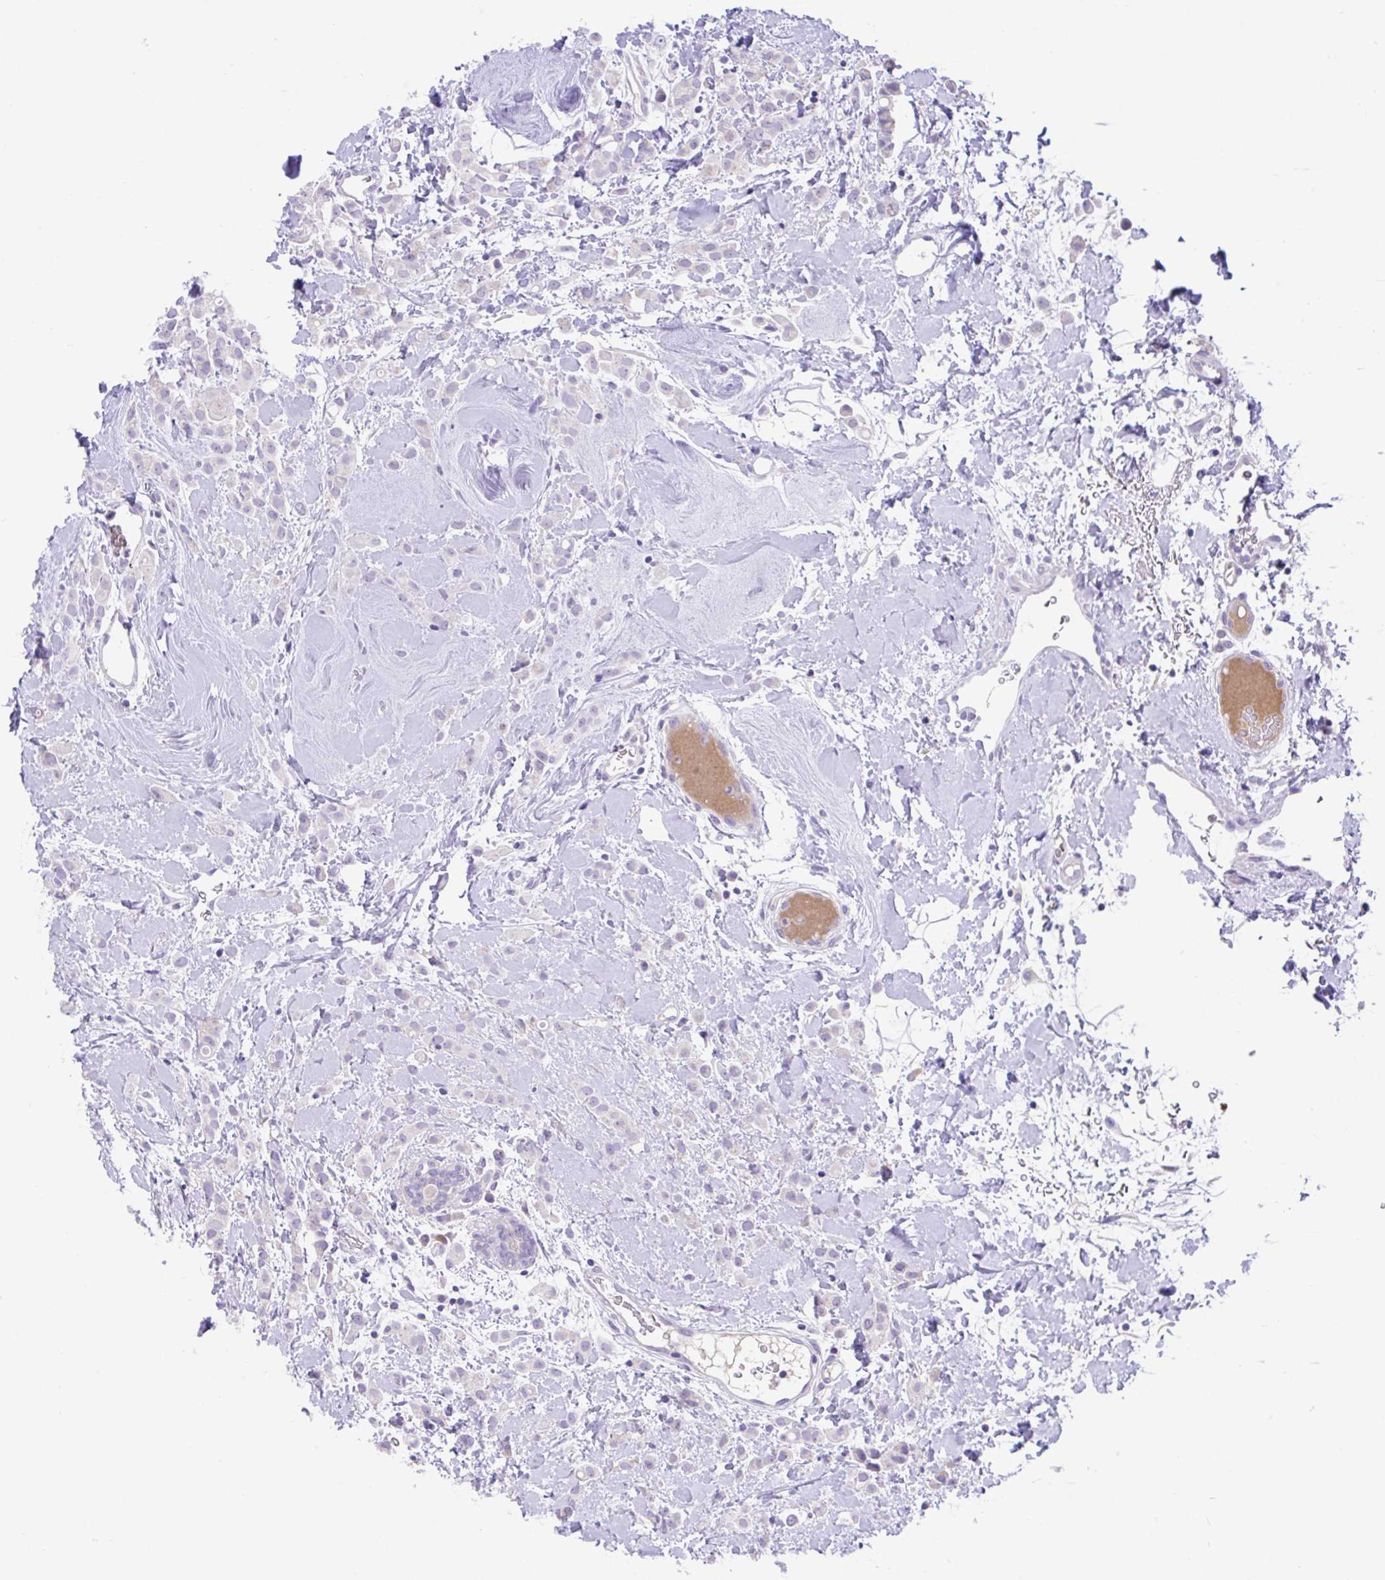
{"staining": {"intensity": "negative", "quantity": "none", "location": "none"}, "tissue": "breast cancer", "cell_type": "Tumor cells", "image_type": "cancer", "snomed": [{"axis": "morphology", "description": "Lobular carcinoma"}, {"axis": "topography", "description": "Breast"}], "caption": "Immunohistochemistry image of human lobular carcinoma (breast) stained for a protein (brown), which shows no positivity in tumor cells. (Stains: DAB (3,3'-diaminobenzidine) IHC with hematoxylin counter stain, Microscopy: brightfield microscopy at high magnification).", "gene": "CCSAP", "patient": {"sex": "female", "age": 68}}